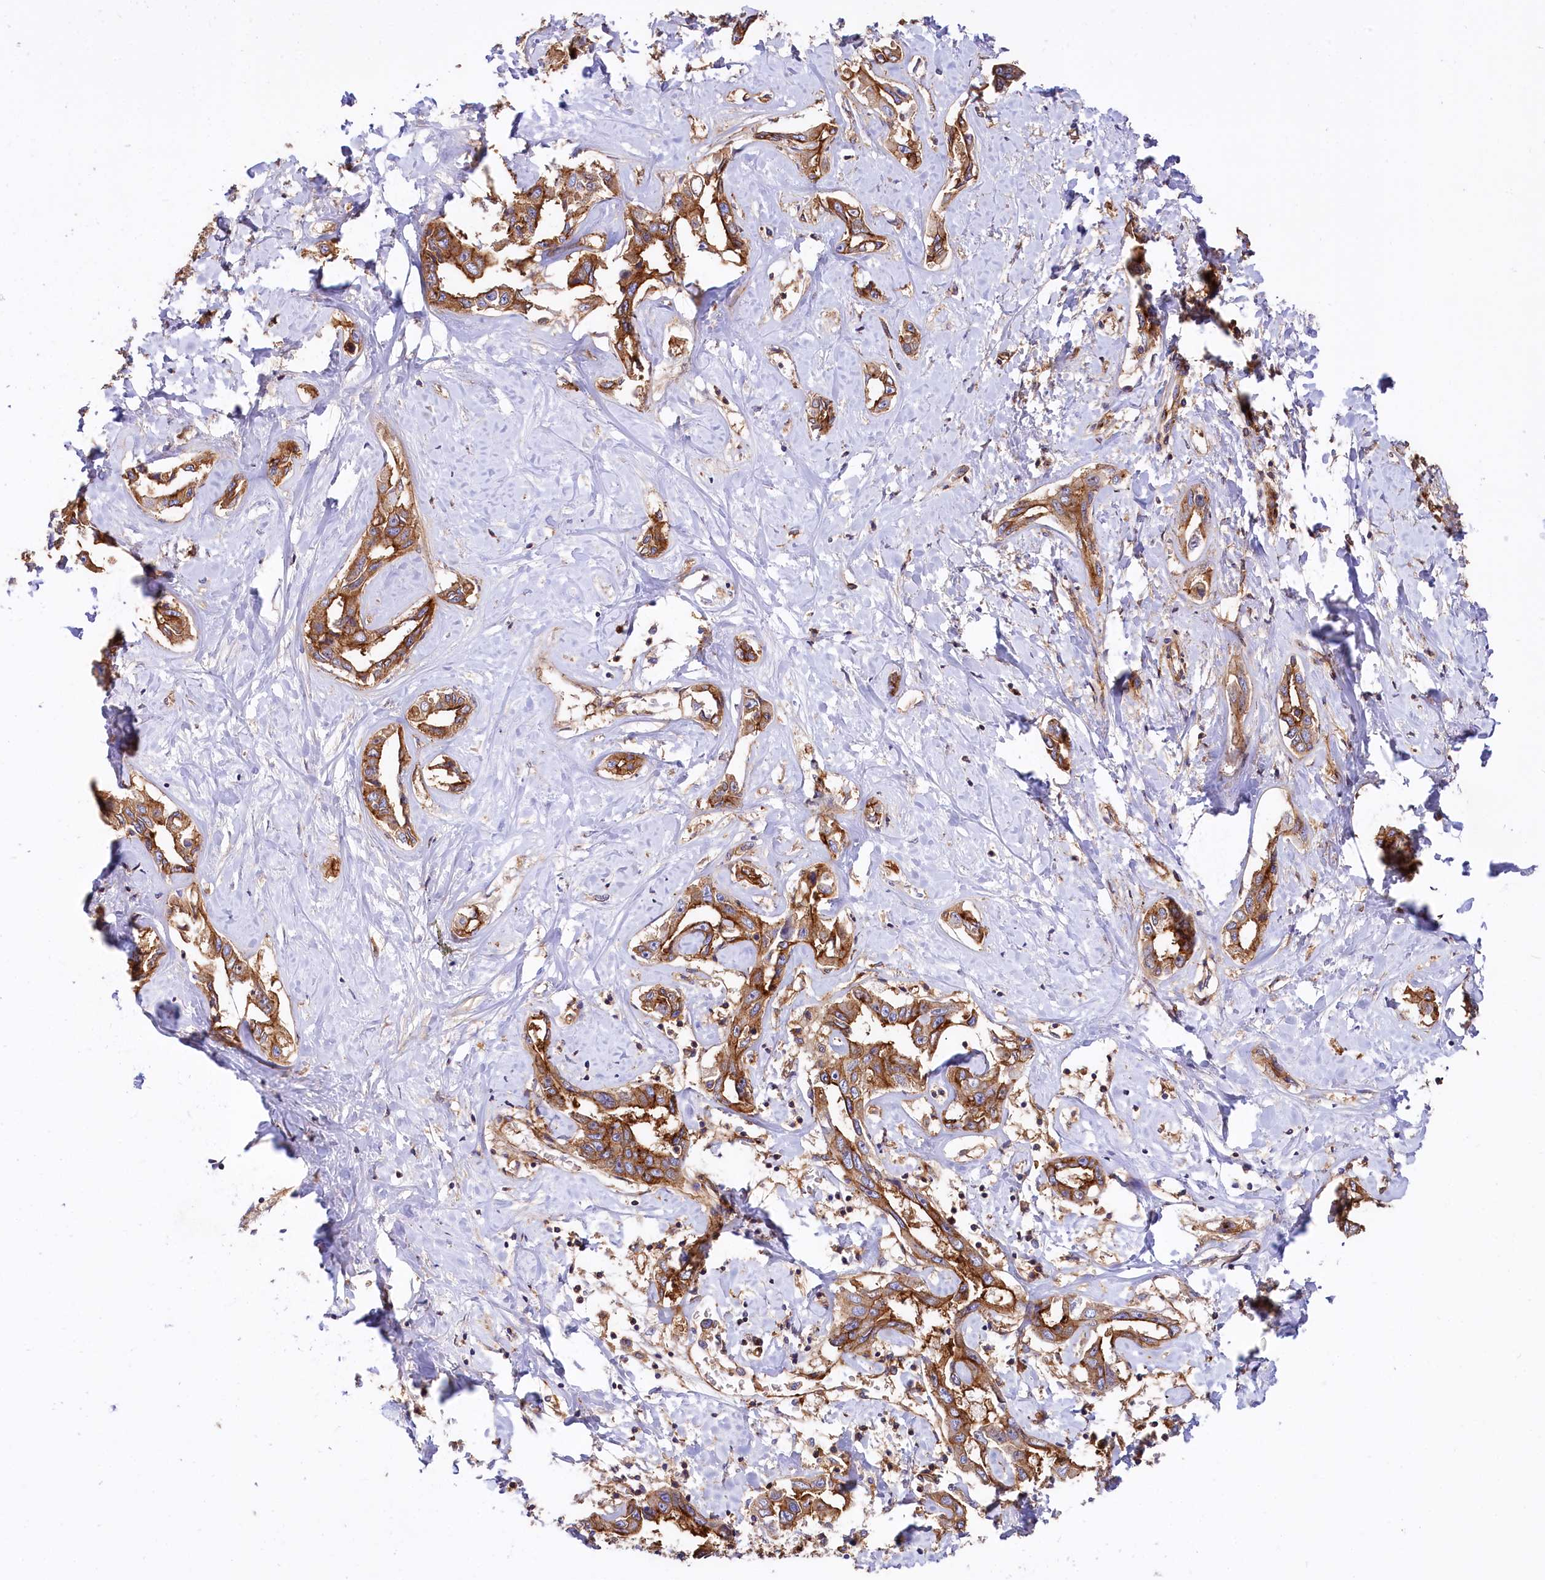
{"staining": {"intensity": "strong", "quantity": ">75%", "location": "cytoplasmic/membranous"}, "tissue": "liver cancer", "cell_type": "Tumor cells", "image_type": "cancer", "snomed": [{"axis": "morphology", "description": "Cholangiocarcinoma"}, {"axis": "topography", "description": "Liver"}], "caption": "Liver cancer tissue displays strong cytoplasmic/membranous expression in about >75% of tumor cells", "gene": "ANO6", "patient": {"sex": "male", "age": 59}}